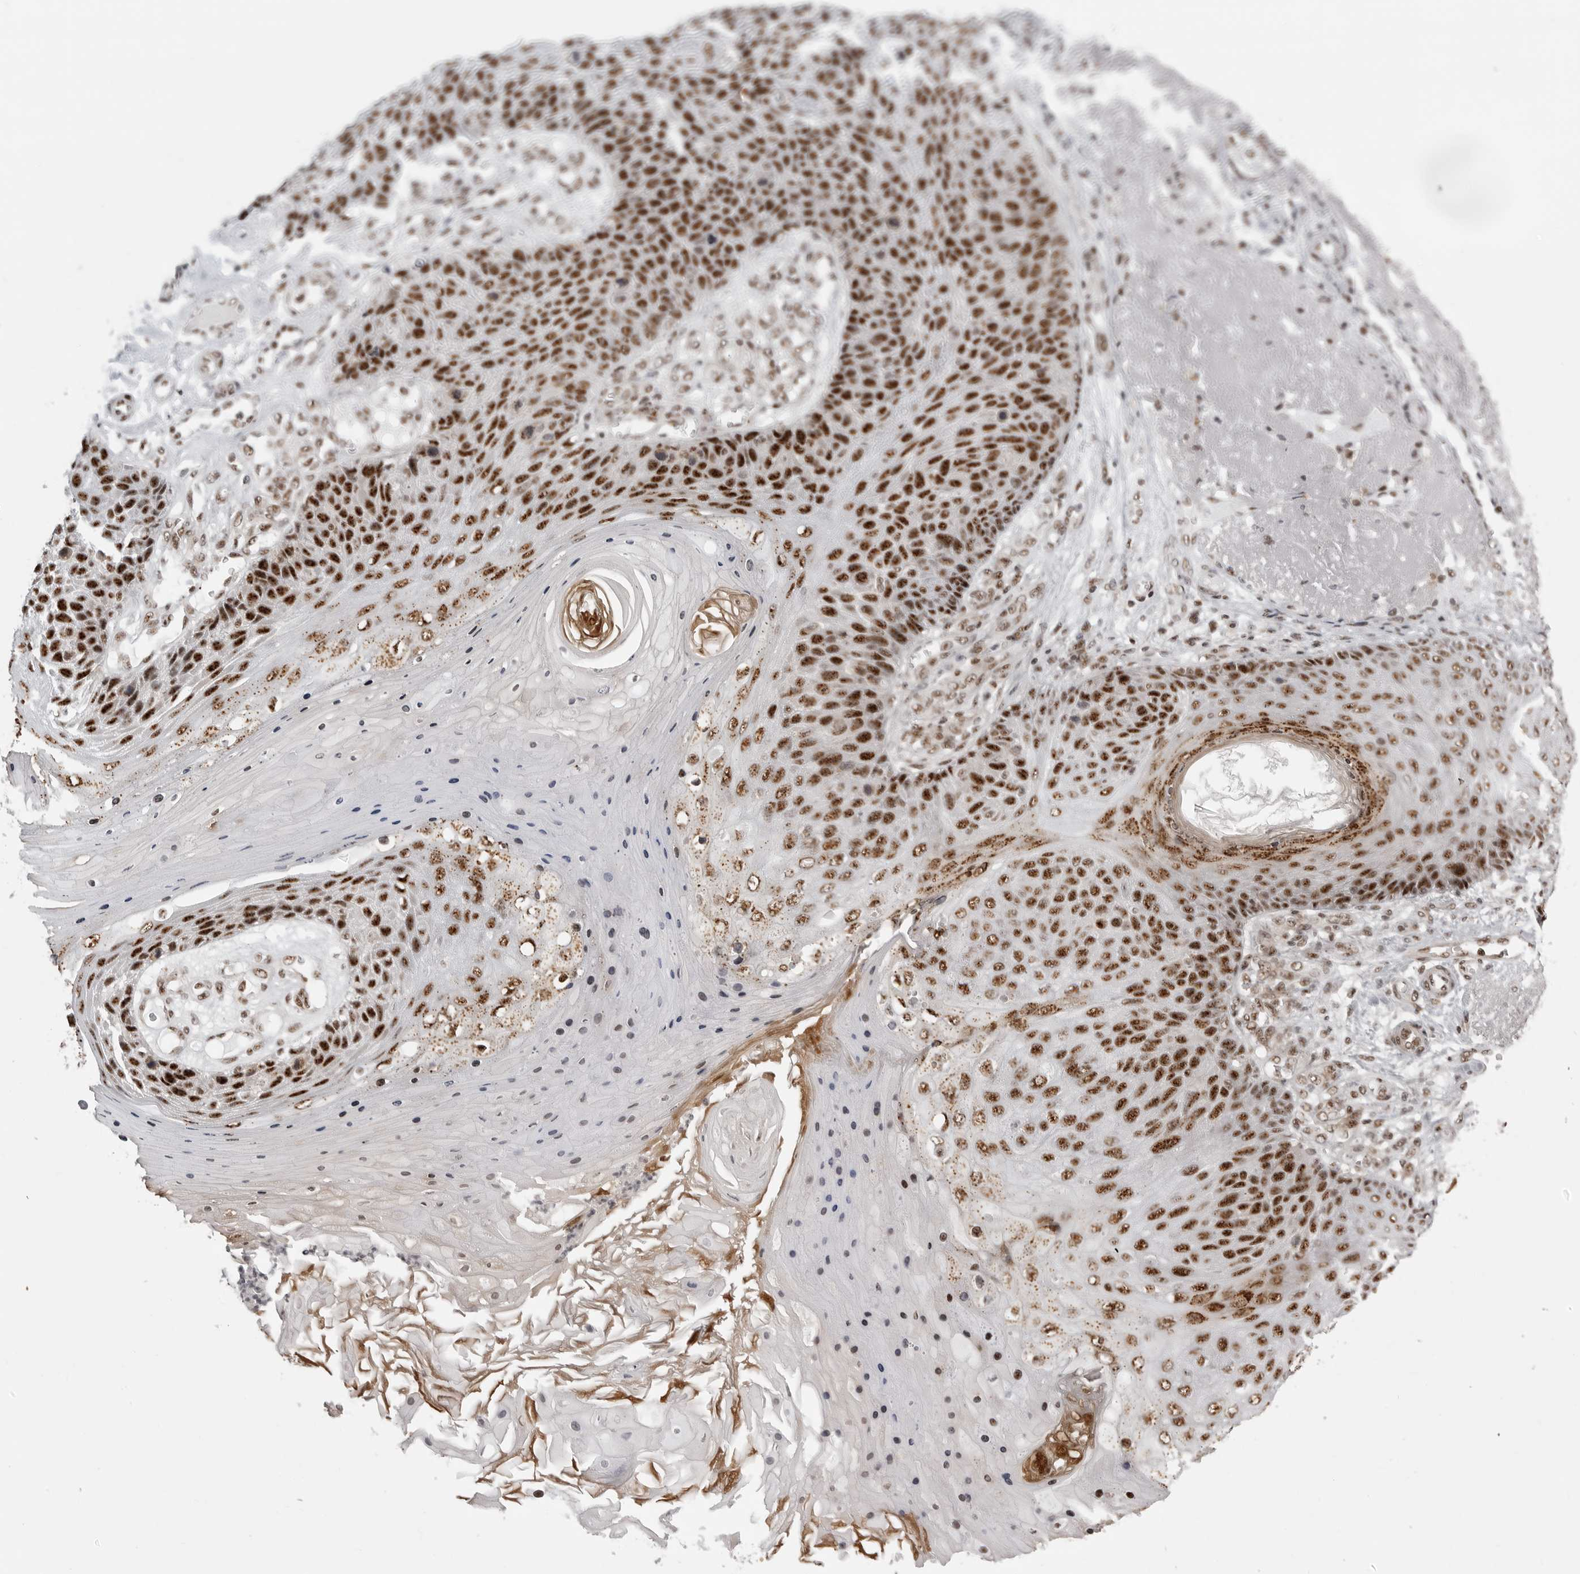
{"staining": {"intensity": "strong", "quantity": "25%-75%", "location": "nuclear"}, "tissue": "skin cancer", "cell_type": "Tumor cells", "image_type": "cancer", "snomed": [{"axis": "morphology", "description": "Squamous cell carcinoma, NOS"}, {"axis": "topography", "description": "Skin"}], "caption": "Squamous cell carcinoma (skin) stained with a protein marker exhibits strong staining in tumor cells.", "gene": "WRAP53", "patient": {"sex": "female", "age": 88}}